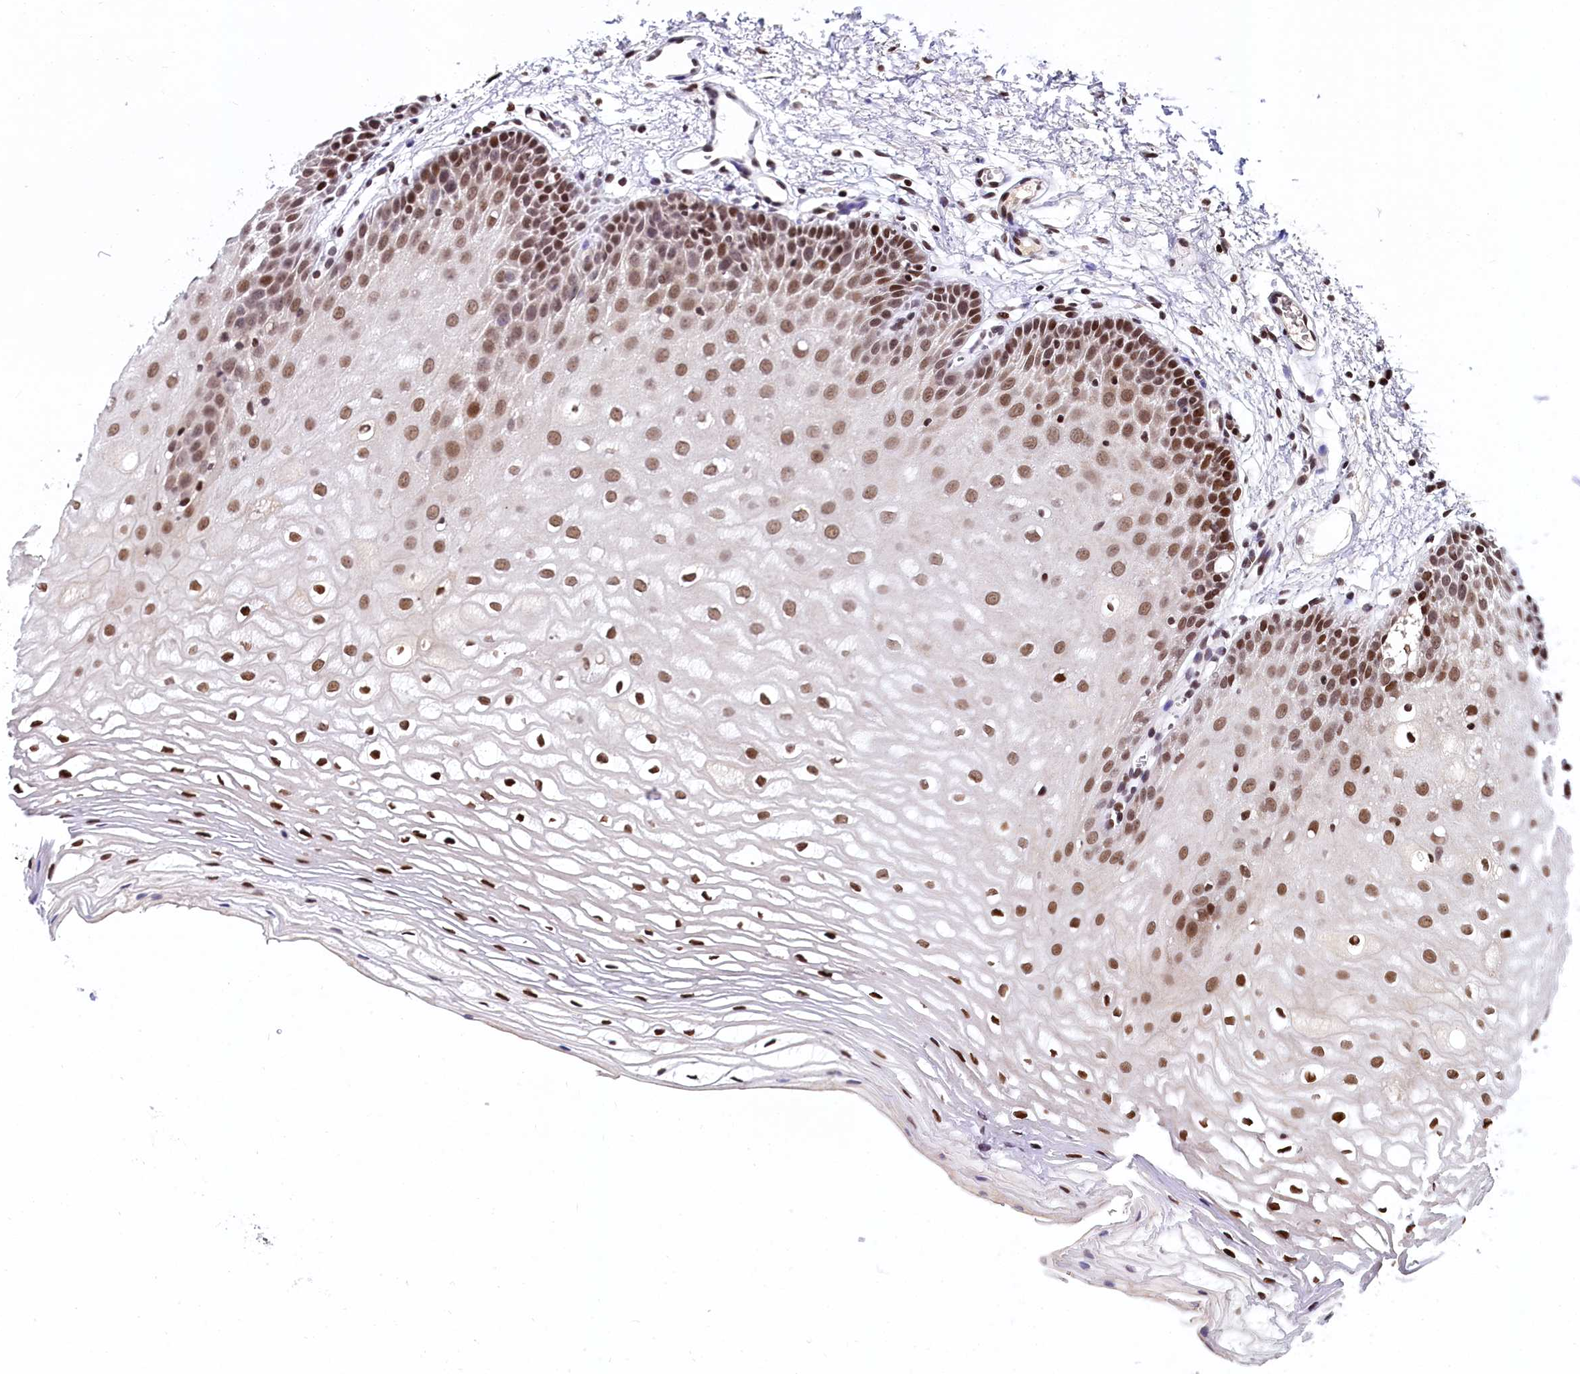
{"staining": {"intensity": "moderate", "quantity": ">75%", "location": "nuclear"}, "tissue": "oral mucosa", "cell_type": "Squamous epithelial cells", "image_type": "normal", "snomed": [{"axis": "morphology", "description": "Normal tissue, NOS"}, {"axis": "topography", "description": "Oral tissue"}, {"axis": "topography", "description": "Tounge, NOS"}], "caption": "Normal oral mucosa was stained to show a protein in brown. There is medium levels of moderate nuclear positivity in approximately >75% of squamous epithelial cells.", "gene": "FAM217B", "patient": {"sex": "female", "age": 73}}